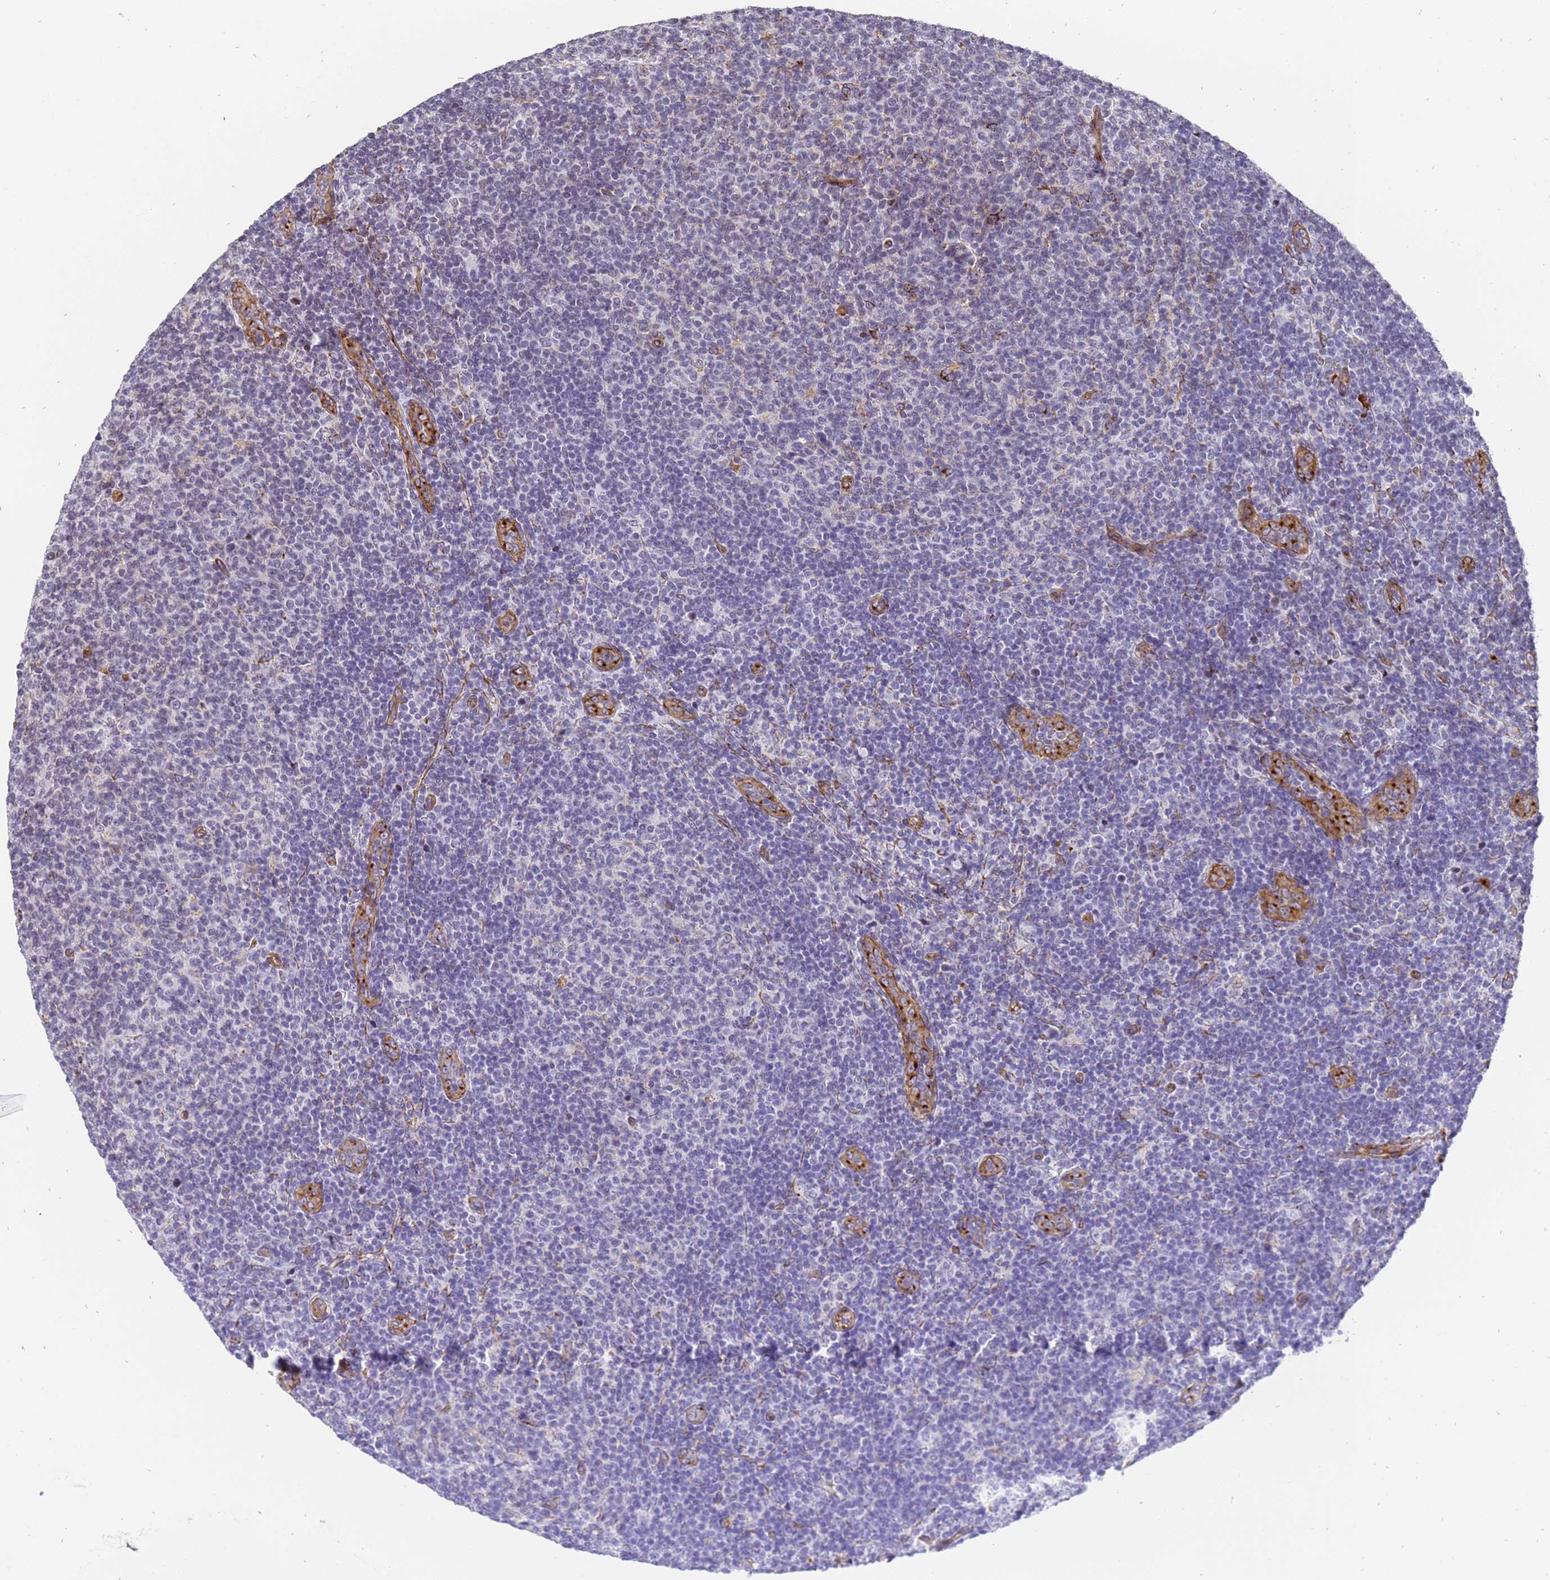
{"staining": {"intensity": "negative", "quantity": "none", "location": "none"}, "tissue": "lymphoma", "cell_type": "Tumor cells", "image_type": "cancer", "snomed": [{"axis": "morphology", "description": "Malignant lymphoma, non-Hodgkin's type, Low grade"}, {"axis": "topography", "description": "Lymph node"}], "caption": "This is a image of IHC staining of lymphoma, which shows no staining in tumor cells.", "gene": "IGFBP7", "patient": {"sex": "male", "age": 66}}